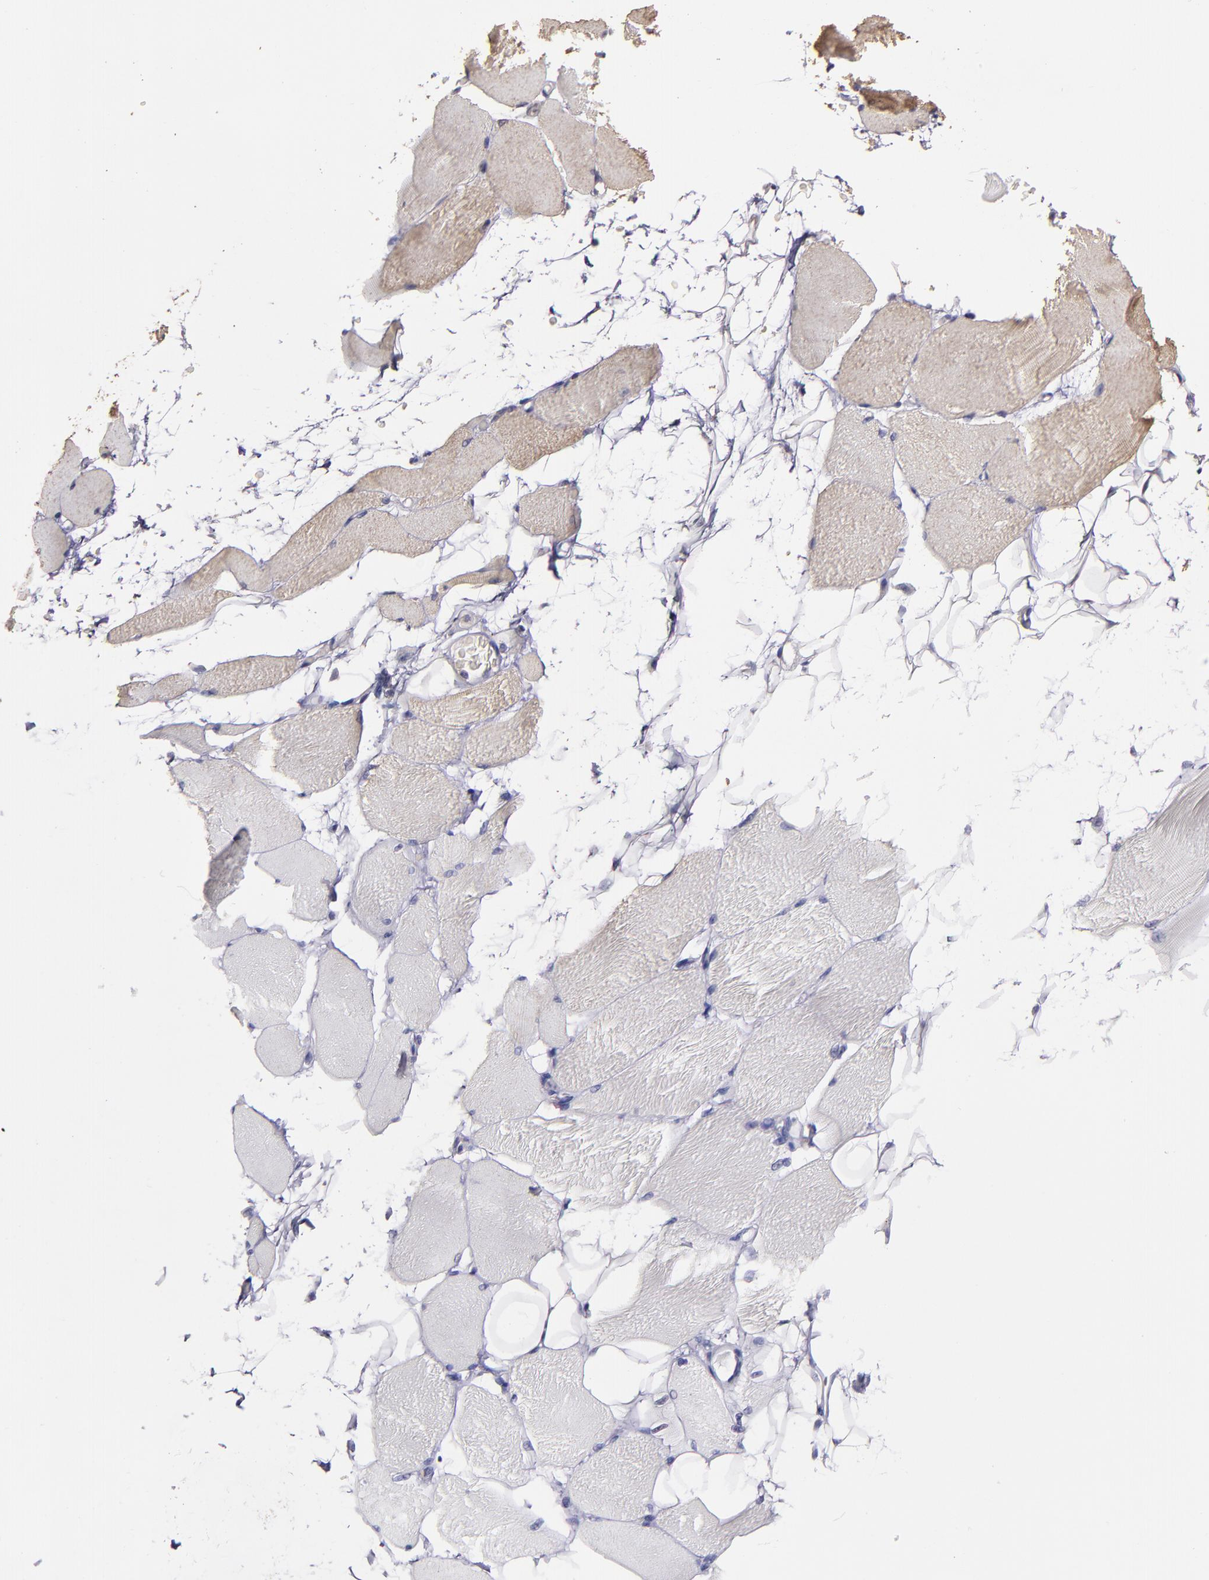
{"staining": {"intensity": "weak", "quantity": "25%-75%", "location": "cytoplasmic/membranous"}, "tissue": "skeletal muscle", "cell_type": "Myocytes", "image_type": "normal", "snomed": [{"axis": "morphology", "description": "Normal tissue, NOS"}, {"axis": "topography", "description": "Skeletal muscle"}, {"axis": "topography", "description": "Parathyroid gland"}], "caption": "Myocytes demonstrate weak cytoplasmic/membranous staining in approximately 25%-75% of cells in unremarkable skeletal muscle.", "gene": "HECTD1", "patient": {"sex": "female", "age": 37}}